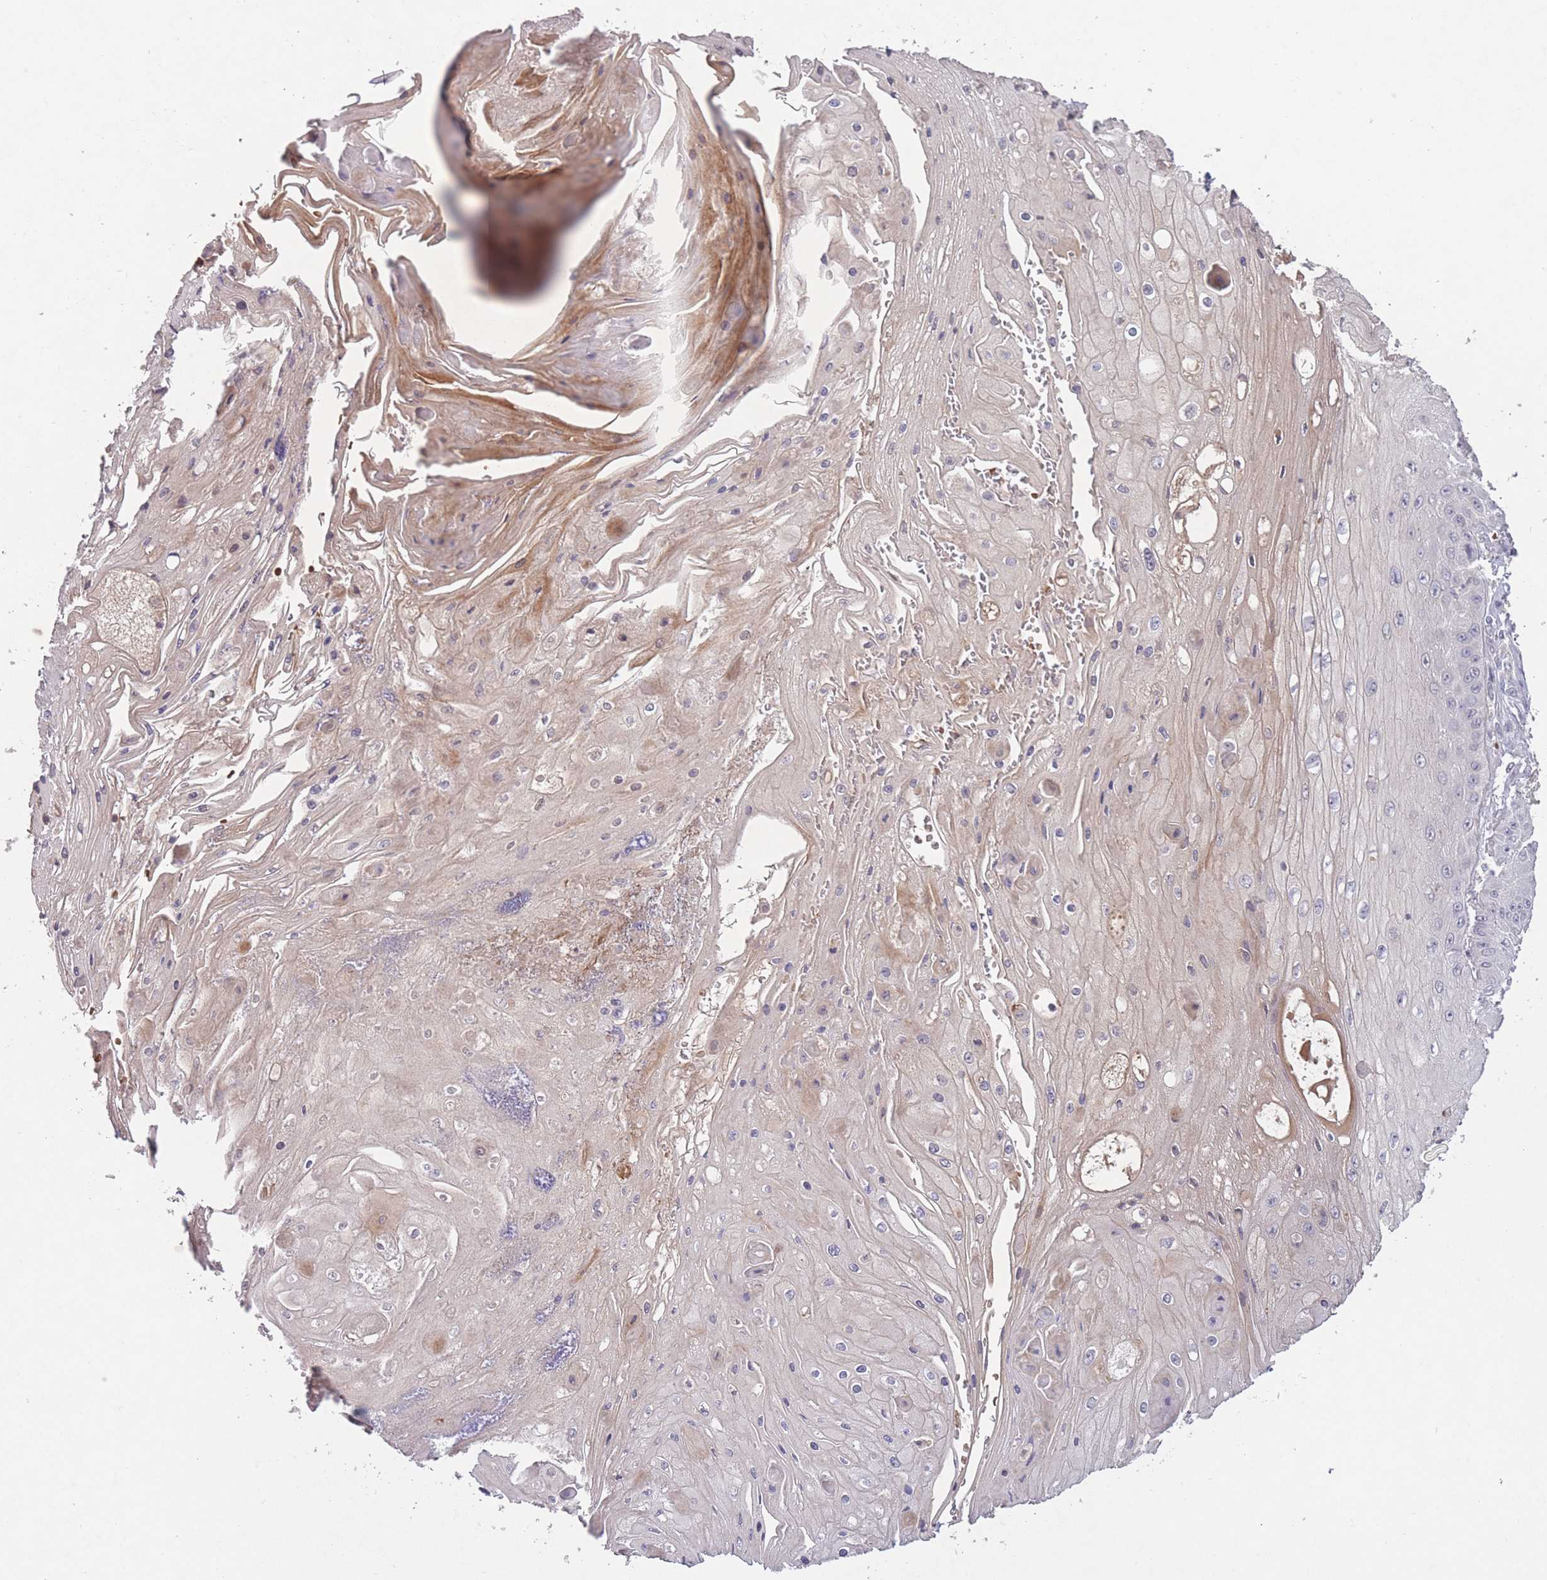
{"staining": {"intensity": "negative", "quantity": "none", "location": "none"}, "tissue": "skin cancer", "cell_type": "Tumor cells", "image_type": "cancer", "snomed": [{"axis": "morphology", "description": "Squamous cell carcinoma, NOS"}, {"axis": "topography", "description": "Skin"}], "caption": "This is an immunohistochemistry (IHC) histopathology image of squamous cell carcinoma (skin). There is no staining in tumor cells.", "gene": "ADCYAP1R1", "patient": {"sex": "male", "age": 70}}